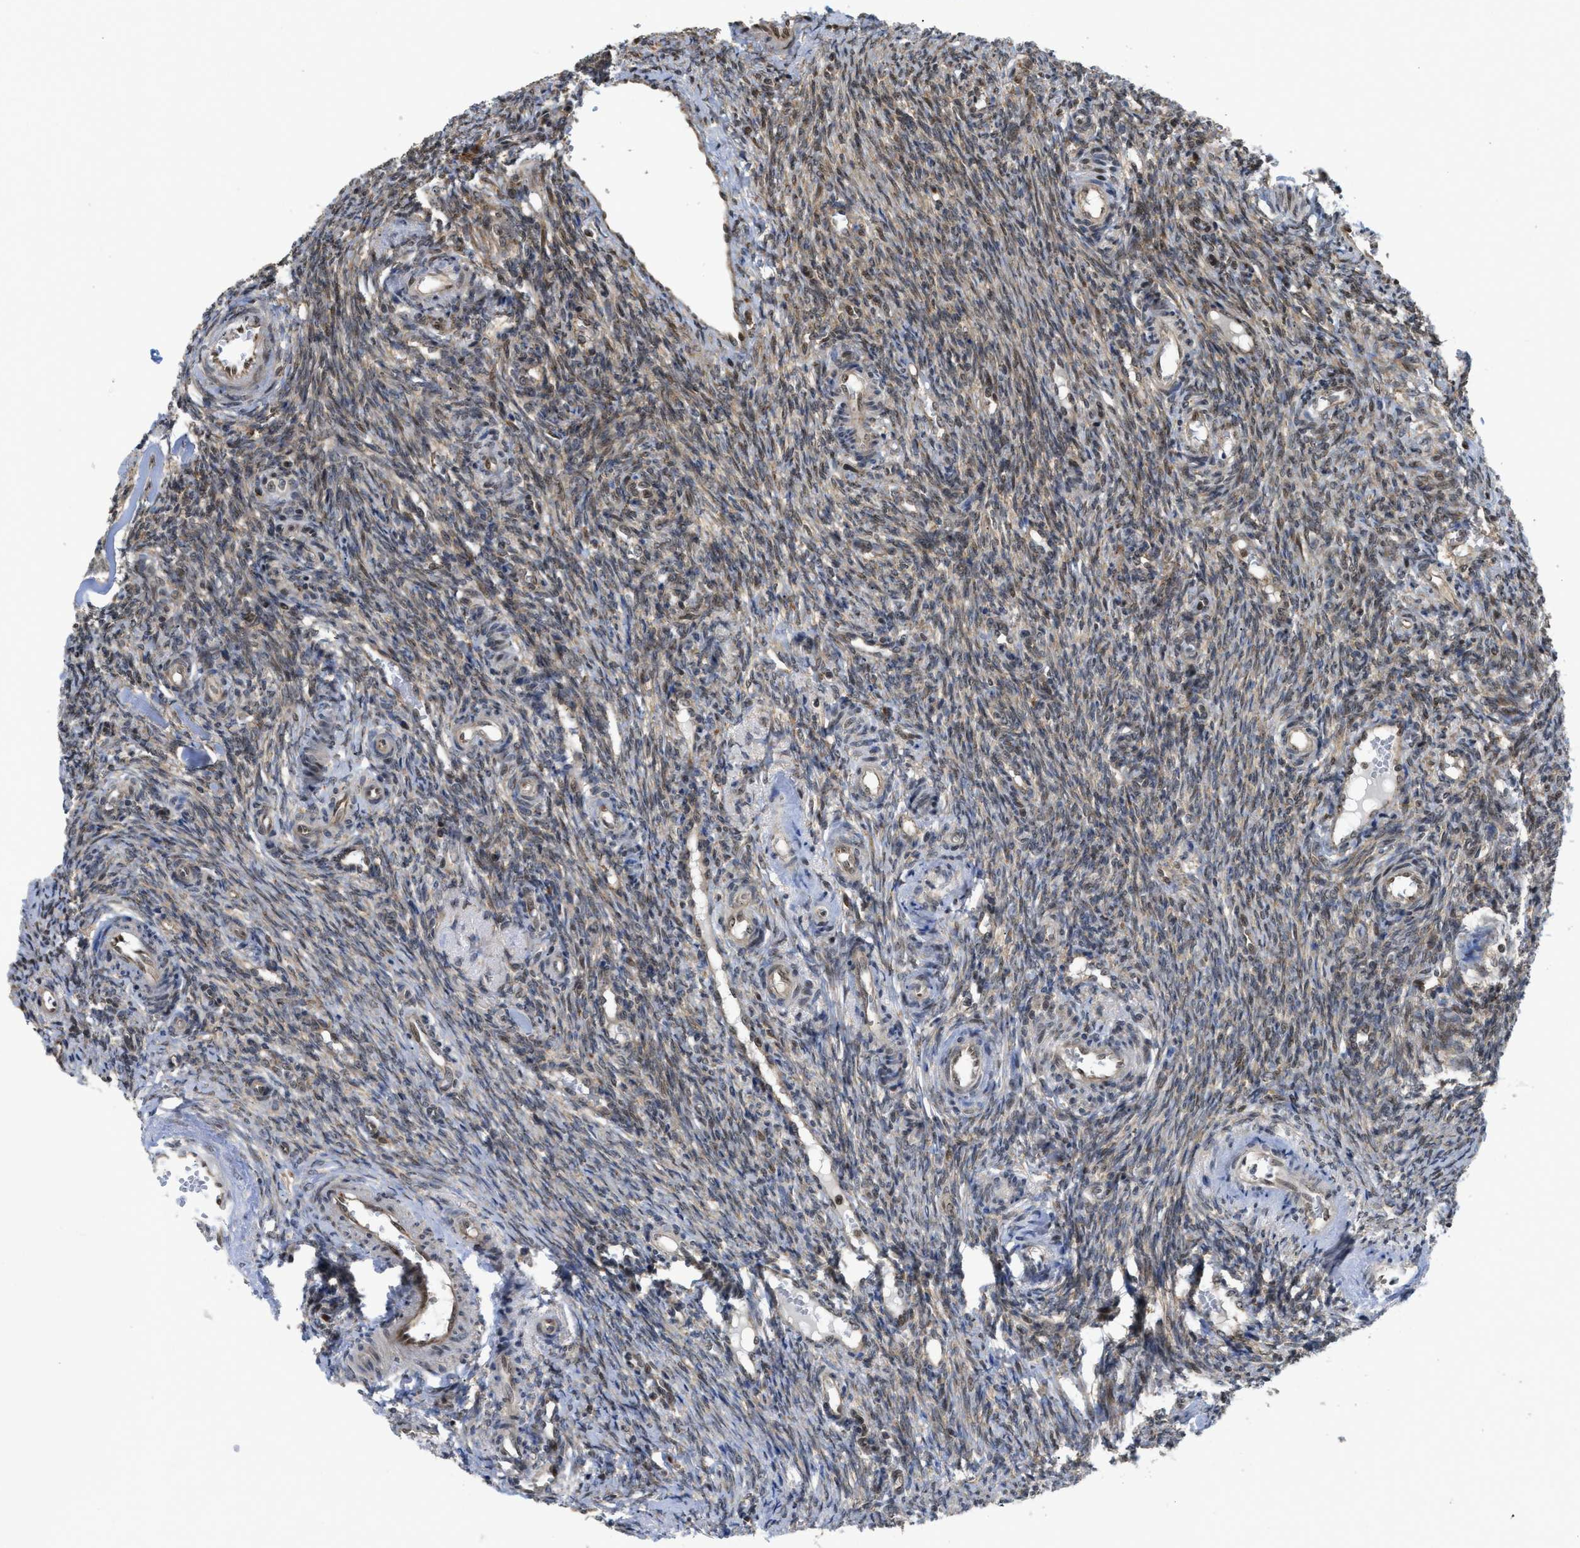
{"staining": {"intensity": "strong", "quantity": "<25%", "location": "nuclear"}, "tissue": "ovary", "cell_type": "Ovarian stroma cells", "image_type": "normal", "snomed": [{"axis": "morphology", "description": "Normal tissue, NOS"}, {"axis": "topography", "description": "Ovary"}], "caption": "Normal ovary demonstrates strong nuclear expression in about <25% of ovarian stroma cells.", "gene": "TACC1", "patient": {"sex": "female", "age": 41}}